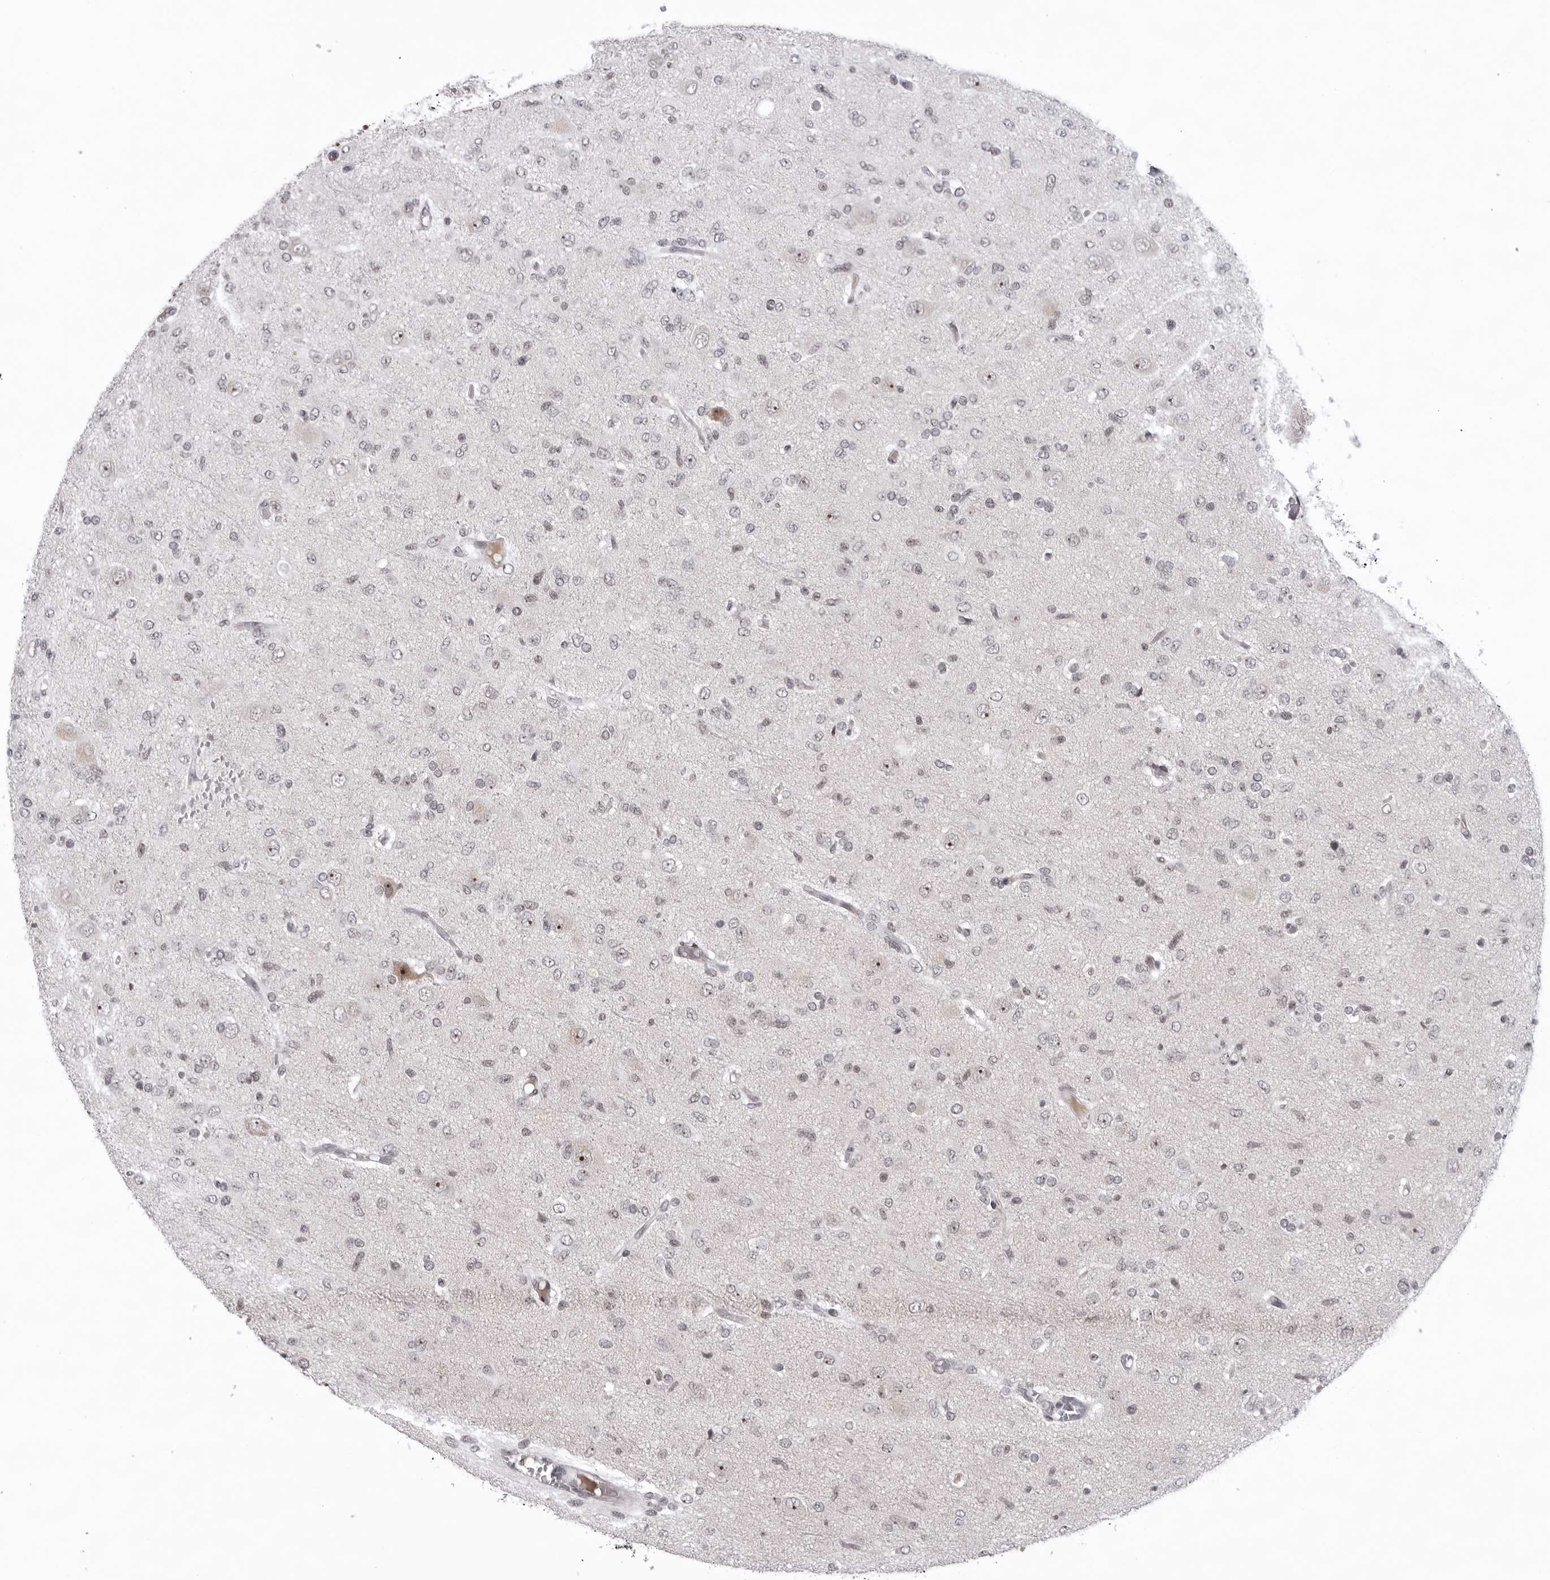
{"staining": {"intensity": "weak", "quantity": "<25%", "location": "nuclear"}, "tissue": "glioma", "cell_type": "Tumor cells", "image_type": "cancer", "snomed": [{"axis": "morphology", "description": "Glioma, malignant, High grade"}, {"axis": "topography", "description": "Brain"}], "caption": "A high-resolution histopathology image shows immunohistochemistry (IHC) staining of malignant glioma (high-grade), which reveals no significant positivity in tumor cells.", "gene": "EXOSC10", "patient": {"sex": "female", "age": 59}}